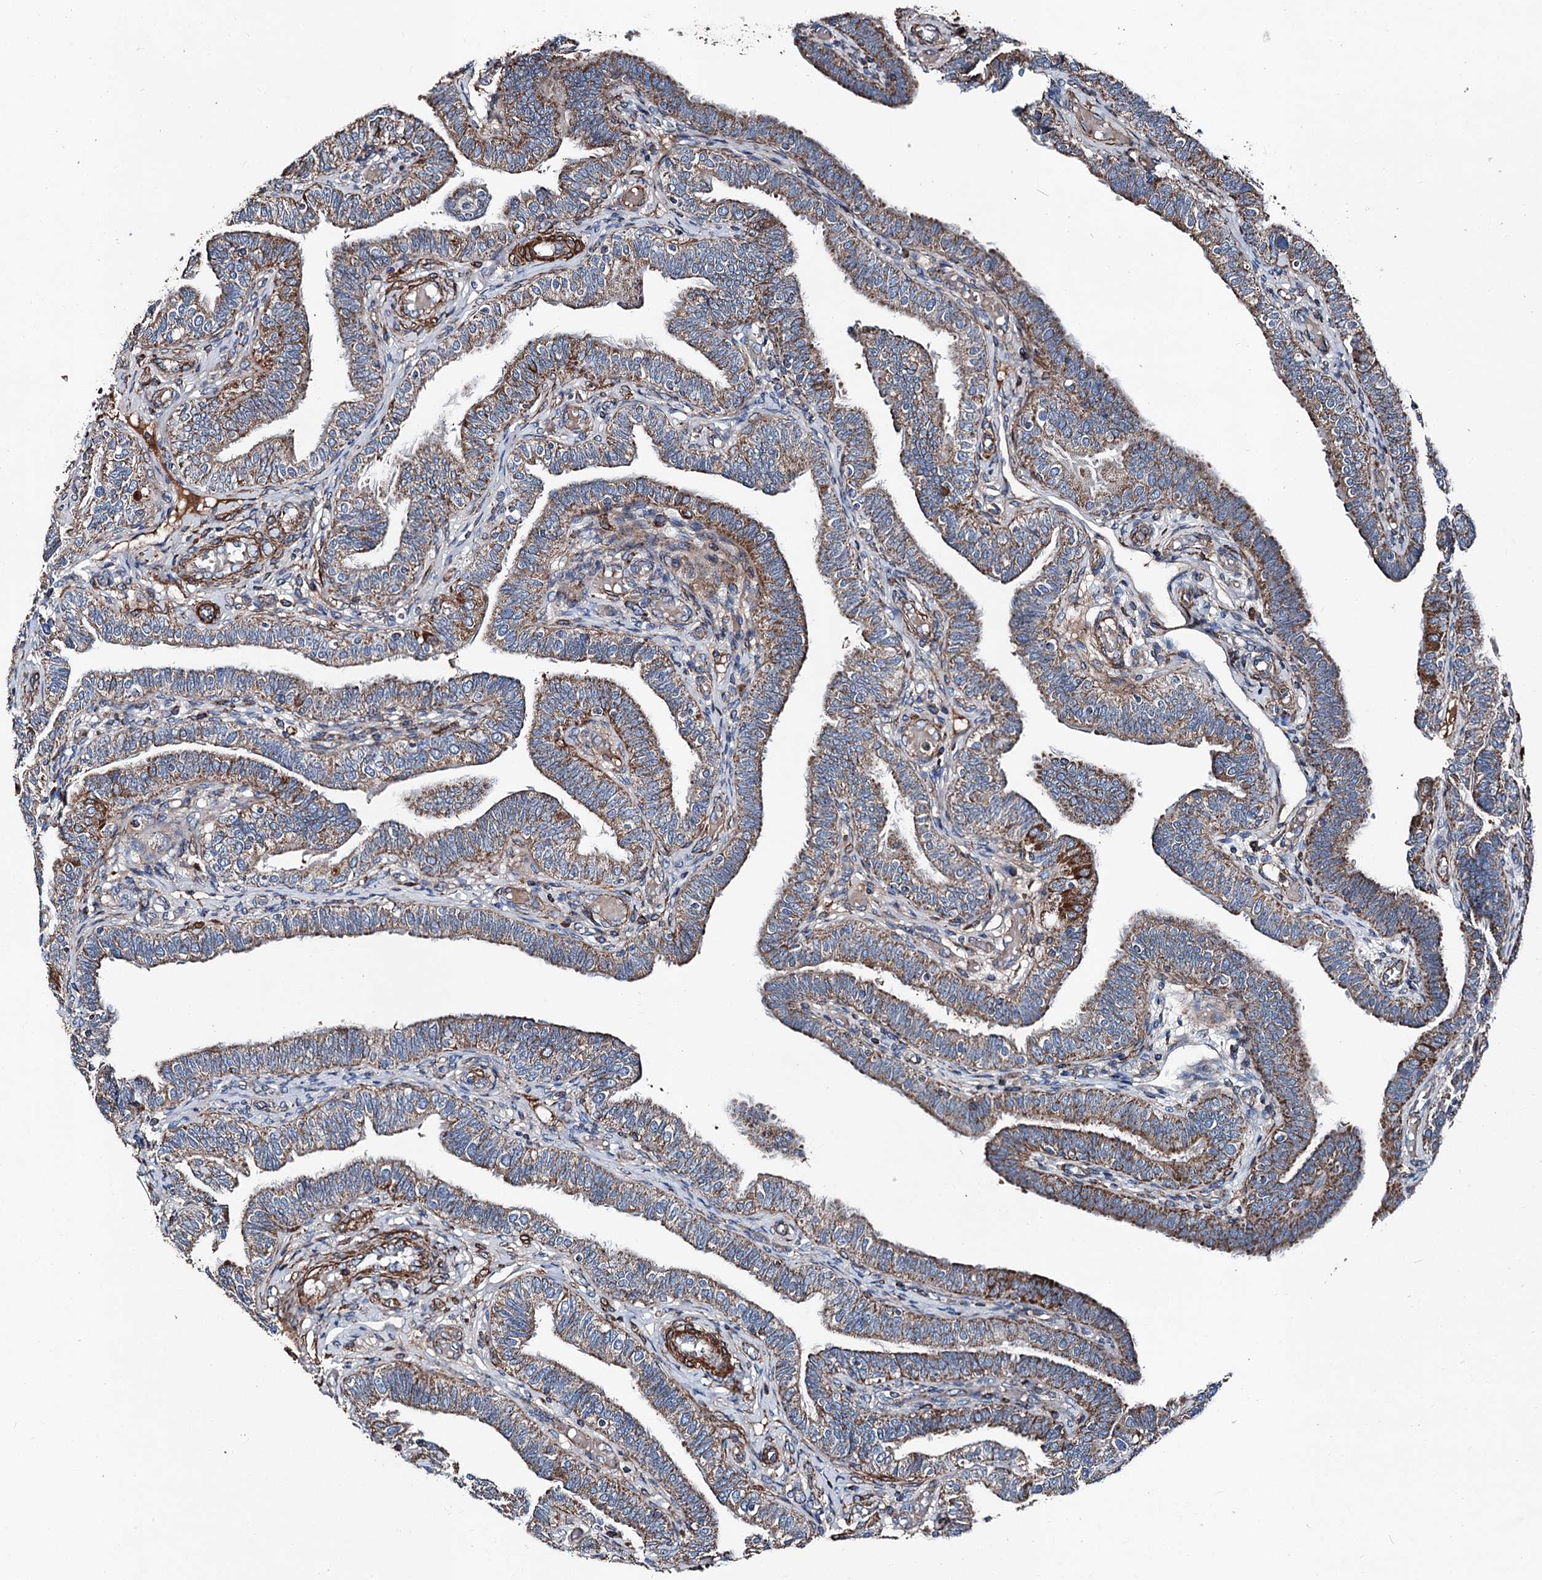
{"staining": {"intensity": "strong", "quantity": ">75%", "location": "cytoplasmic/membranous"}, "tissue": "fallopian tube", "cell_type": "Glandular cells", "image_type": "normal", "snomed": [{"axis": "morphology", "description": "Normal tissue, NOS"}, {"axis": "topography", "description": "Fallopian tube"}], "caption": "Protein staining exhibits strong cytoplasmic/membranous staining in about >75% of glandular cells in benign fallopian tube.", "gene": "DDIAS", "patient": {"sex": "female", "age": 39}}